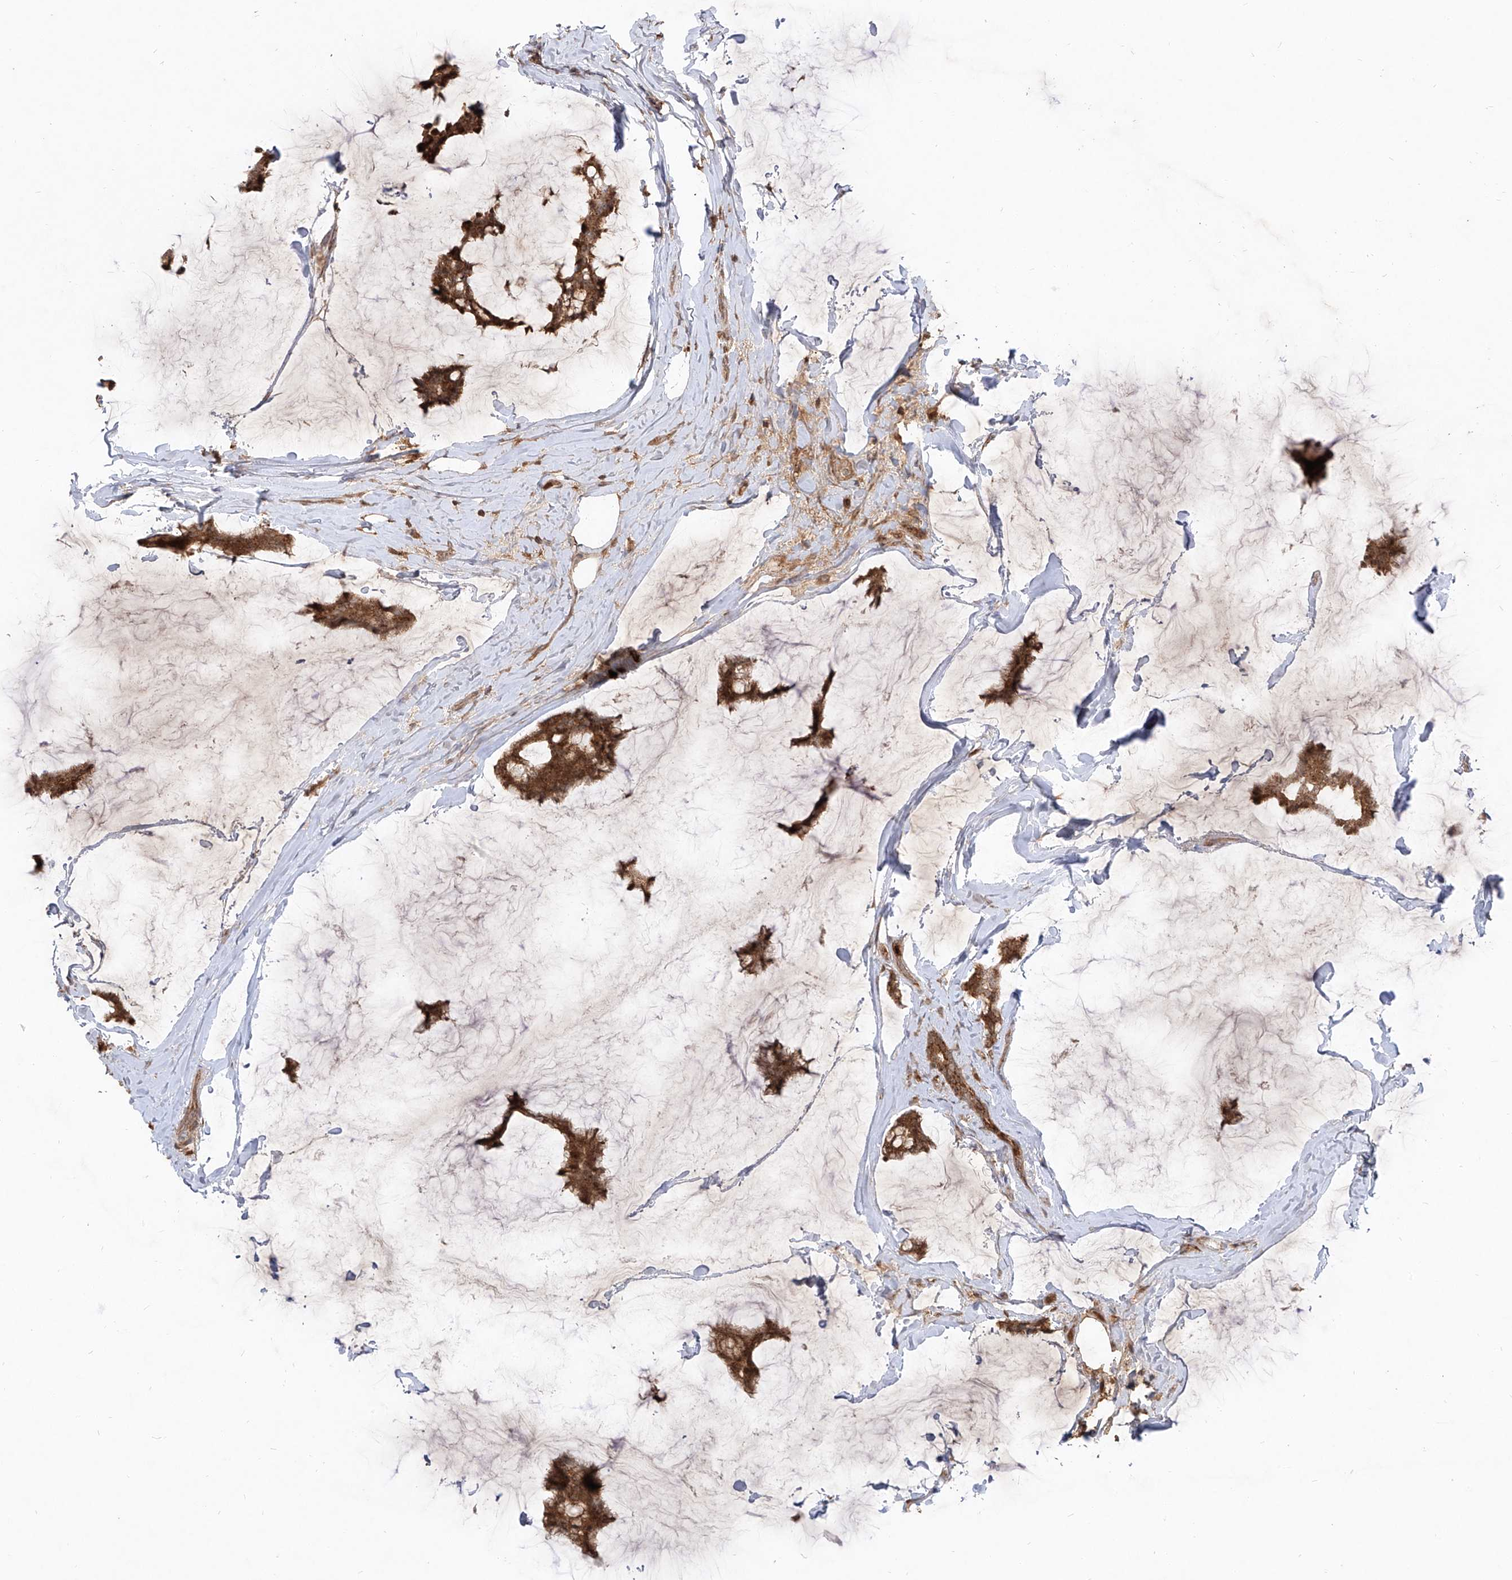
{"staining": {"intensity": "moderate", "quantity": ">75%", "location": "cytoplasmic/membranous"}, "tissue": "breast cancer", "cell_type": "Tumor cells", "image_type": "cancer", "snomed": [{"axis": "morphology", "description": "Duct carcinoma"}, {"axis": "topography", "description": "Breast"}], "caption": "High-magnification brightfield microscopy of breast invasive ductal carcinoma stained with DAB (3,3'-diaminobenzidine) (brown) and counterstained with hematoxylin (blue). tumor cells exhibit moderate cytoplasmic/membranous positivity is seen in about>75% of cells.", "gene": "AIM2", "patient": {"sex": "female", "age": 93}}